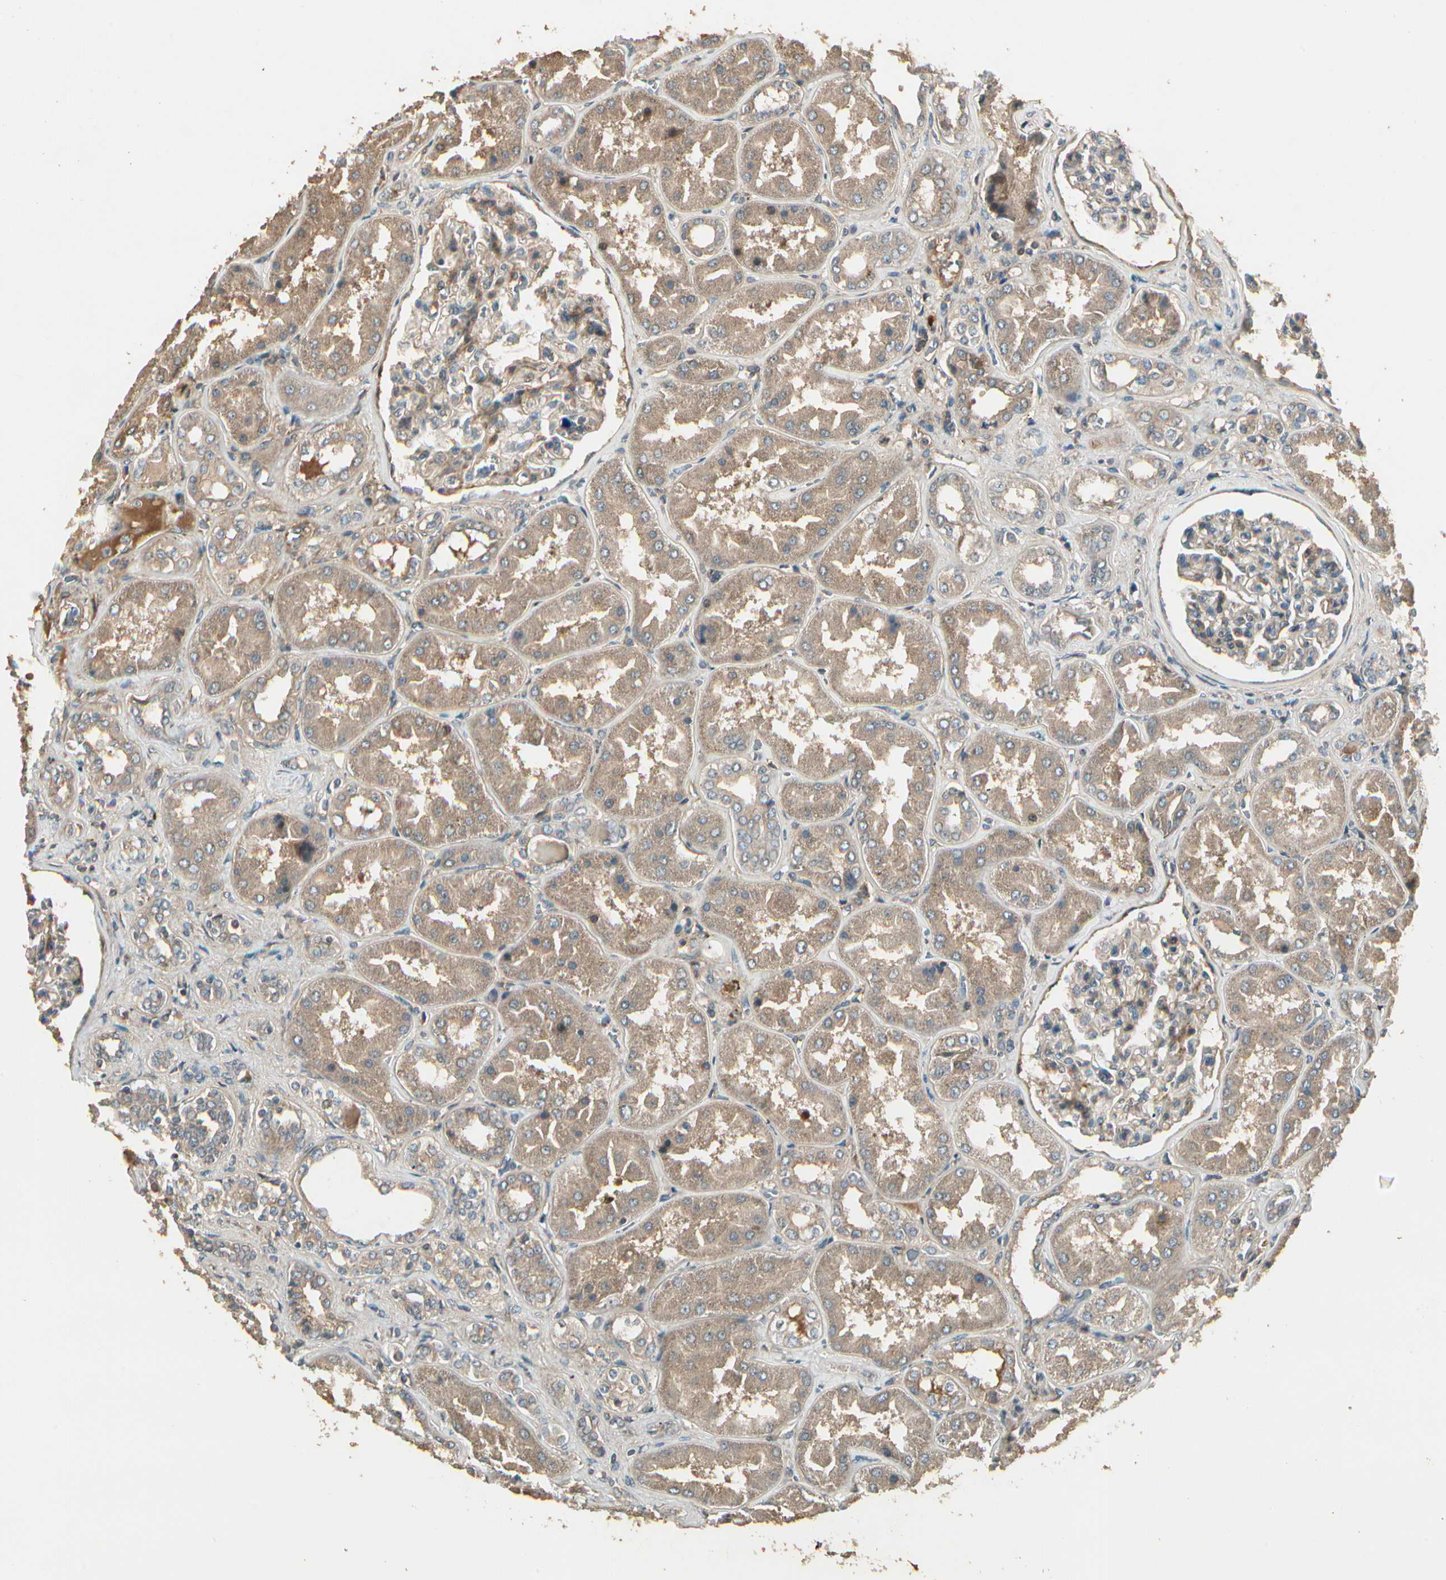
{"staining": {"intensity": "moderate", "quantity": ">75%", "location": "cytoplasmic/membranous"}, "tissue": "kidney", "cell_type": "Cells in glomeruli", "image_type": "normal", "snomed": [{"axis": "morphology", "description": "Normal tissue, NOS"}, {"axis": "topography", "description": "Kidney"}], "caption": "Moderate cytoplasmic/membranous protein expression is identified in about >75% of cells in glomeruli in kidney. The protein is shown in brown color, while the nuclei are stained blue.", "gene": "ACVR1", "patient": {"sex": "female", "age": 56}}